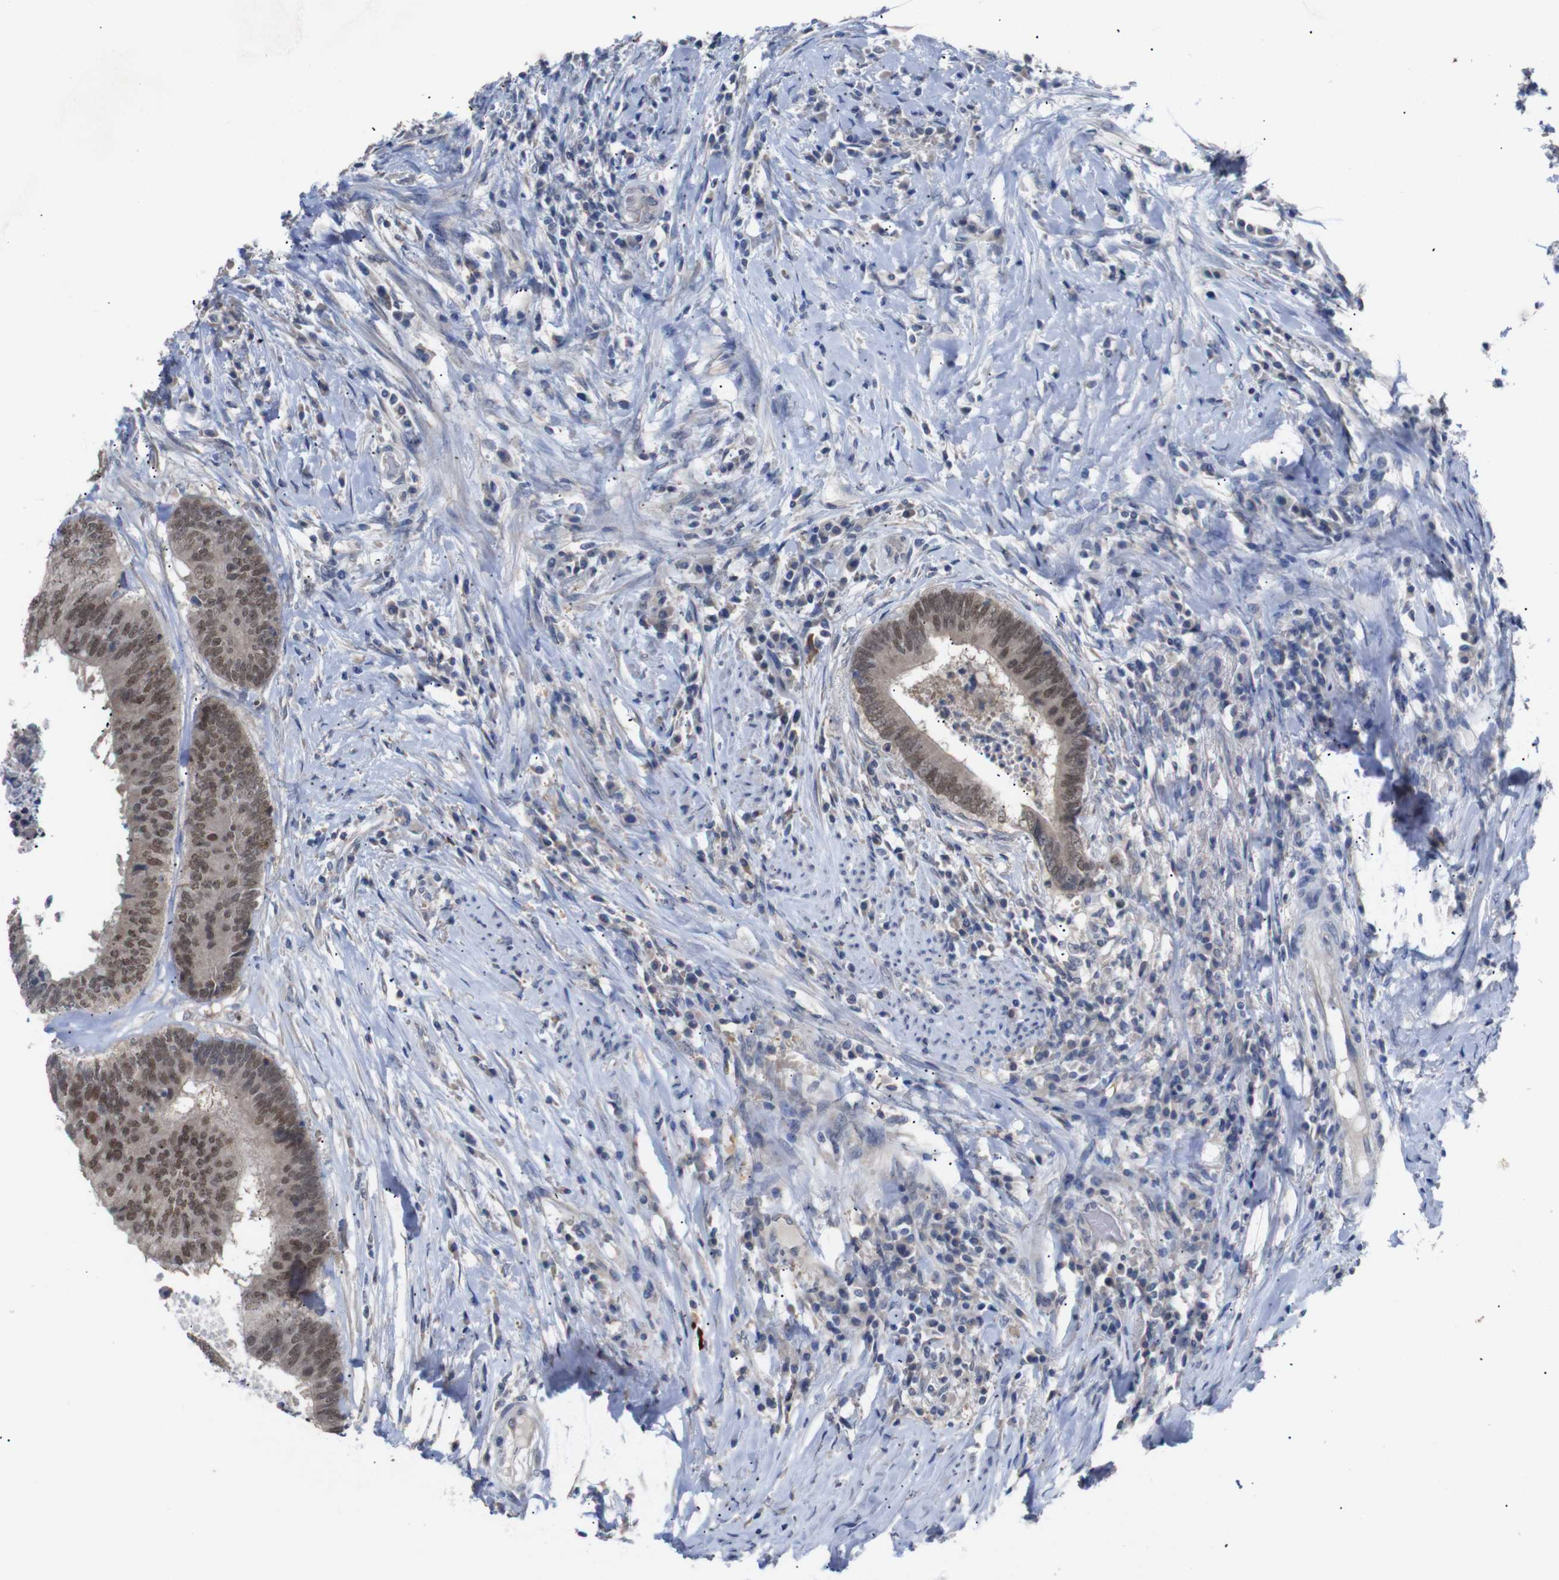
{"staining": {"intensity": "moderate", "quantity": ">75%", "location": "cytoplasmic/membranous,nuclear"}, "tissue": "colorectal cancer", "cell_type": "Tumor cells", "image_type": "cancer", "snomed": [{"axis": "morphology", "description": "Adenocarcinoma, NOS"}, {"axis": "topography", "description": "Rectum"}], "caption": "High-power microscopy captured an immunohistochemistry (IHC) photomicrograph of colorectal cancer (adenocarcinoma), revealing moderate cytoplasmic/membranous and nuclear positivity in approximately >75% of tumor cells. Immunohistochemistry (ihc) stains the protein in brown and the nuclei are stained blue.", "gene": "HNF1A", "patient": {"sex": "male", "age": 72}}